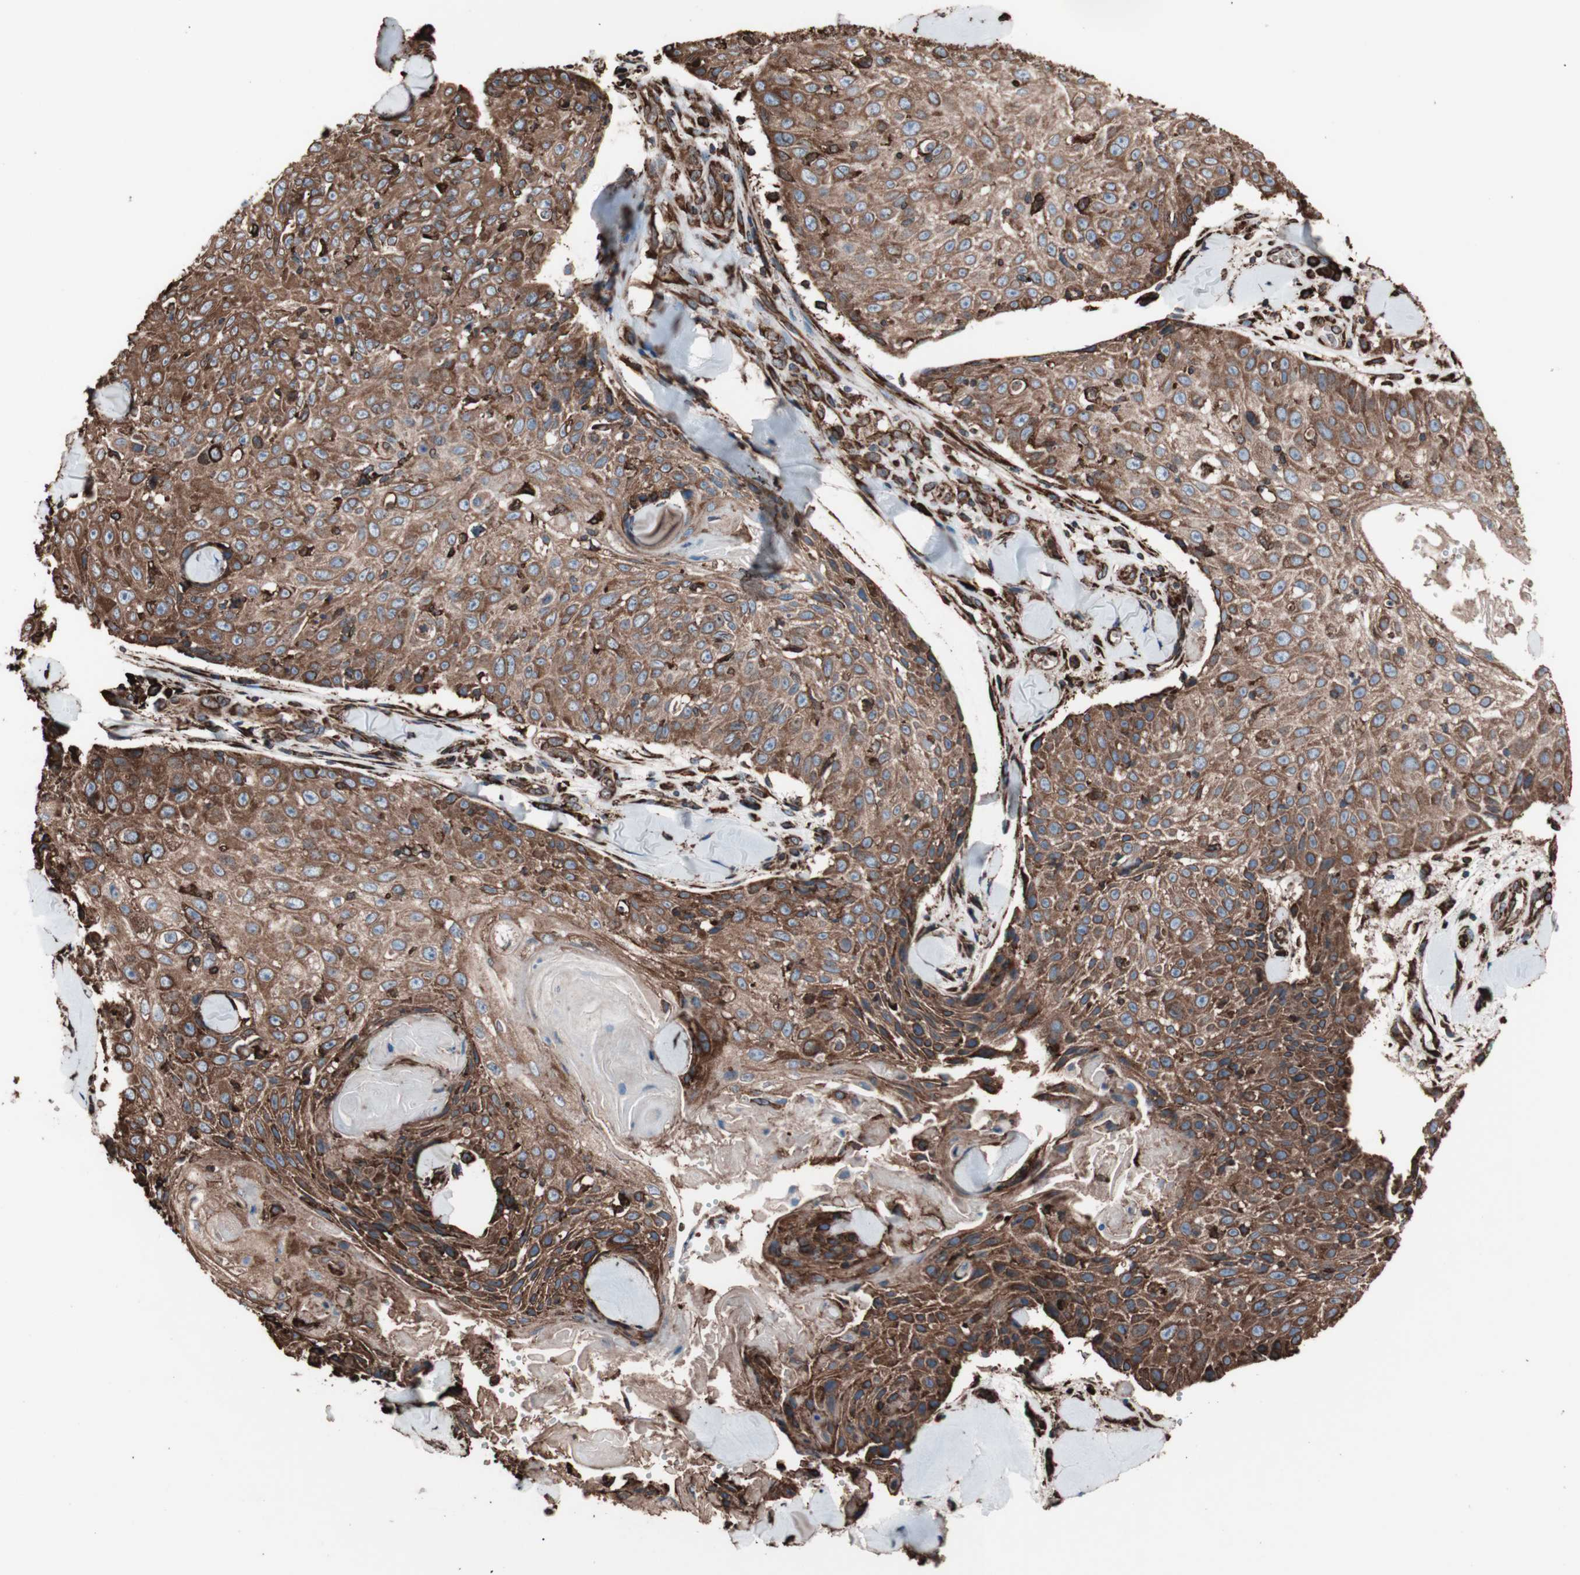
{"staining": {"intensity": "strong", "quantity": ">75%", "location": "cytoplasmic/membranous"}, "tissue": "skin cancer", "cell_type": "Tumor cells", "image_type": "cancer", "snomed": [{"axis": "morphology", "description": "Squamous cell carcinoma, NOS"}, {"axis": "topography", "description": "Skin"}], "caption": "IHC micrograph of neoplastic tissue: human skin squamous cell carcinoma stained using IHC displays high levels of strong protein expression localized specifically in the cytoplasmic/membranous of tumor cells, appearing as a cytoplasmic/membranous brown color.", "gene": "HSP90B1", "patient": {"sex": "male", "age": 86}}